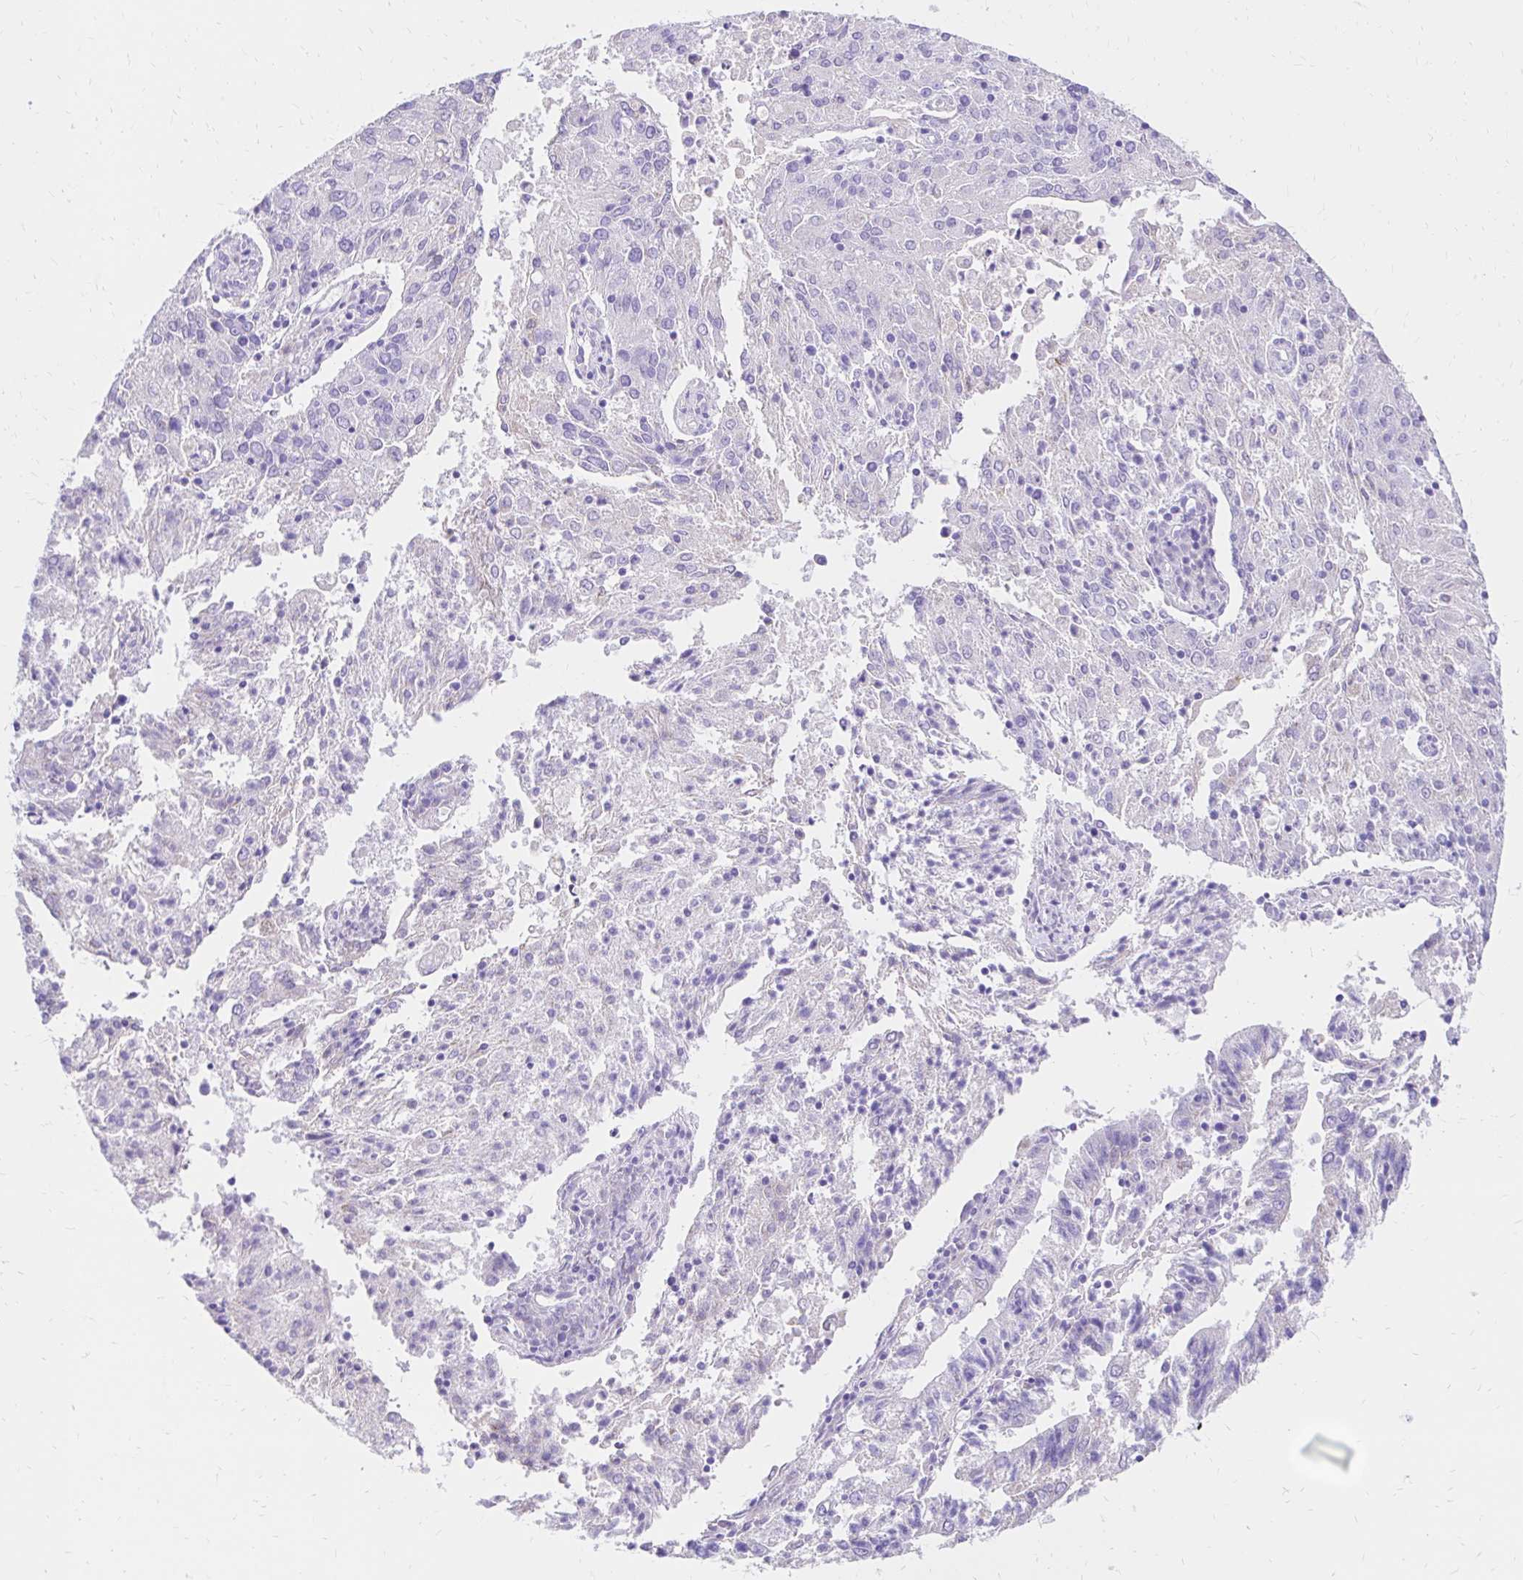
{"staining": {"intensity": "negative", "quantity": "none", "location": "none"}, "tissue": "endometrial cancer", "cell_type": "Tumor cells", "image_type": "cancer", "snomed": [{"axis": "morphology", "description": "Adenocarcinoma, NOS"}, {"axis": "topography", "description": "Endometrium"}], "caption": "This image is of endometrial cancer stained with immunohistochemistry (IHC) to label a protein in brown with the nuclei are counter-stained blue. There is no expression in tumor cells.", "gene": "S100G", "patient": {"sex": "female", "age": 82}}